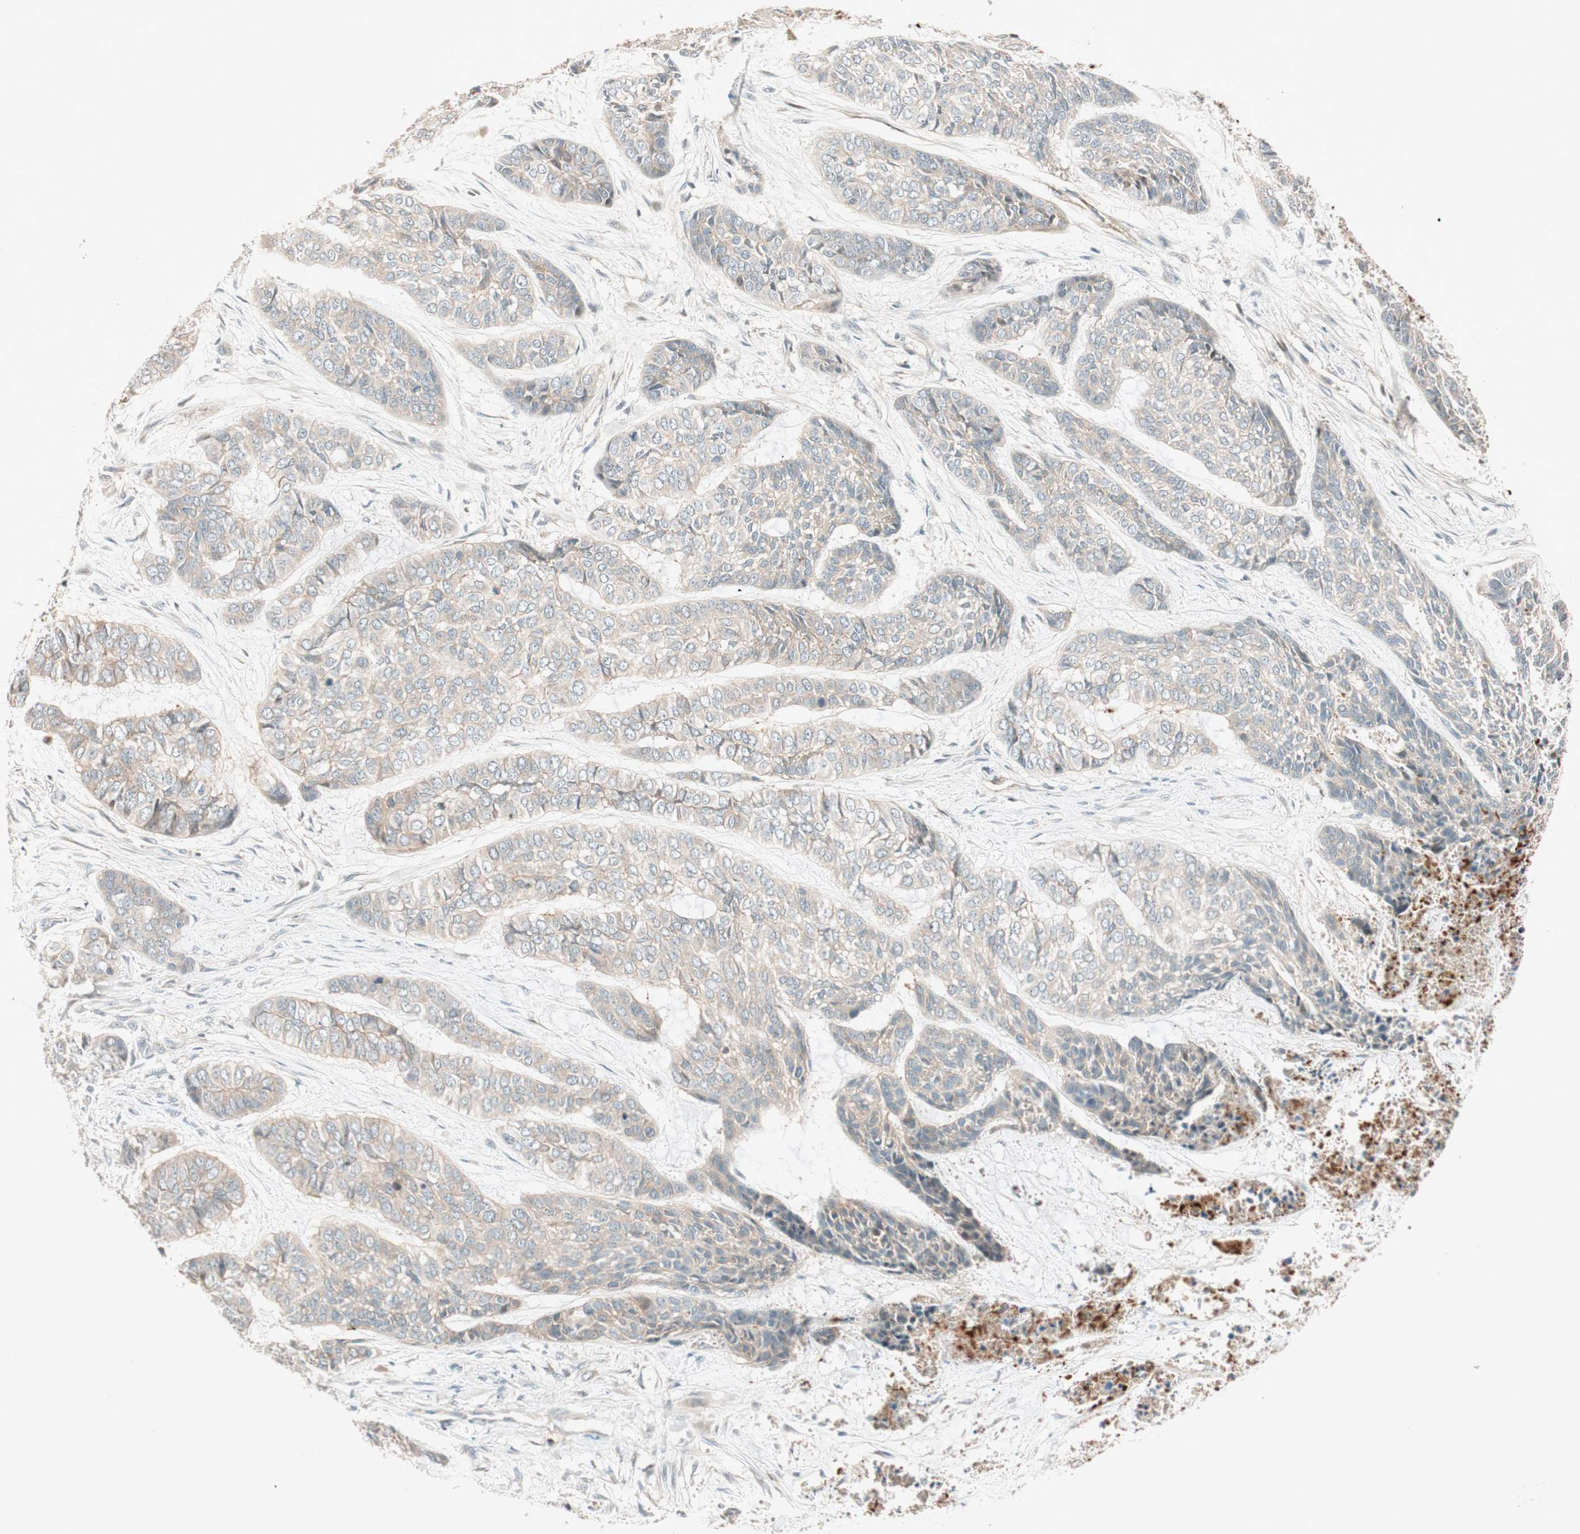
{"staining": {"intensity": "weak", "quantity": ">75%", "location": "cytoplasmic/membranous"}, "tissue": "skin cancer", "cell_type": "Tumor cells", "image_type": "cancer", "snomed": [{"axis": "morphology", "description": "Basal cell carcinoma"}, {"axis": "topography", "description": "Skin"}], "caption": "The micrograph displays immunohistochemical staining of basal cell carcinoma (skin). There is weak cytoplasmic/membranous expression is seen in approximately >75% of tumor cells.", "gene": "EPHA6", "patient": {"sex": "female", "age": 64}}